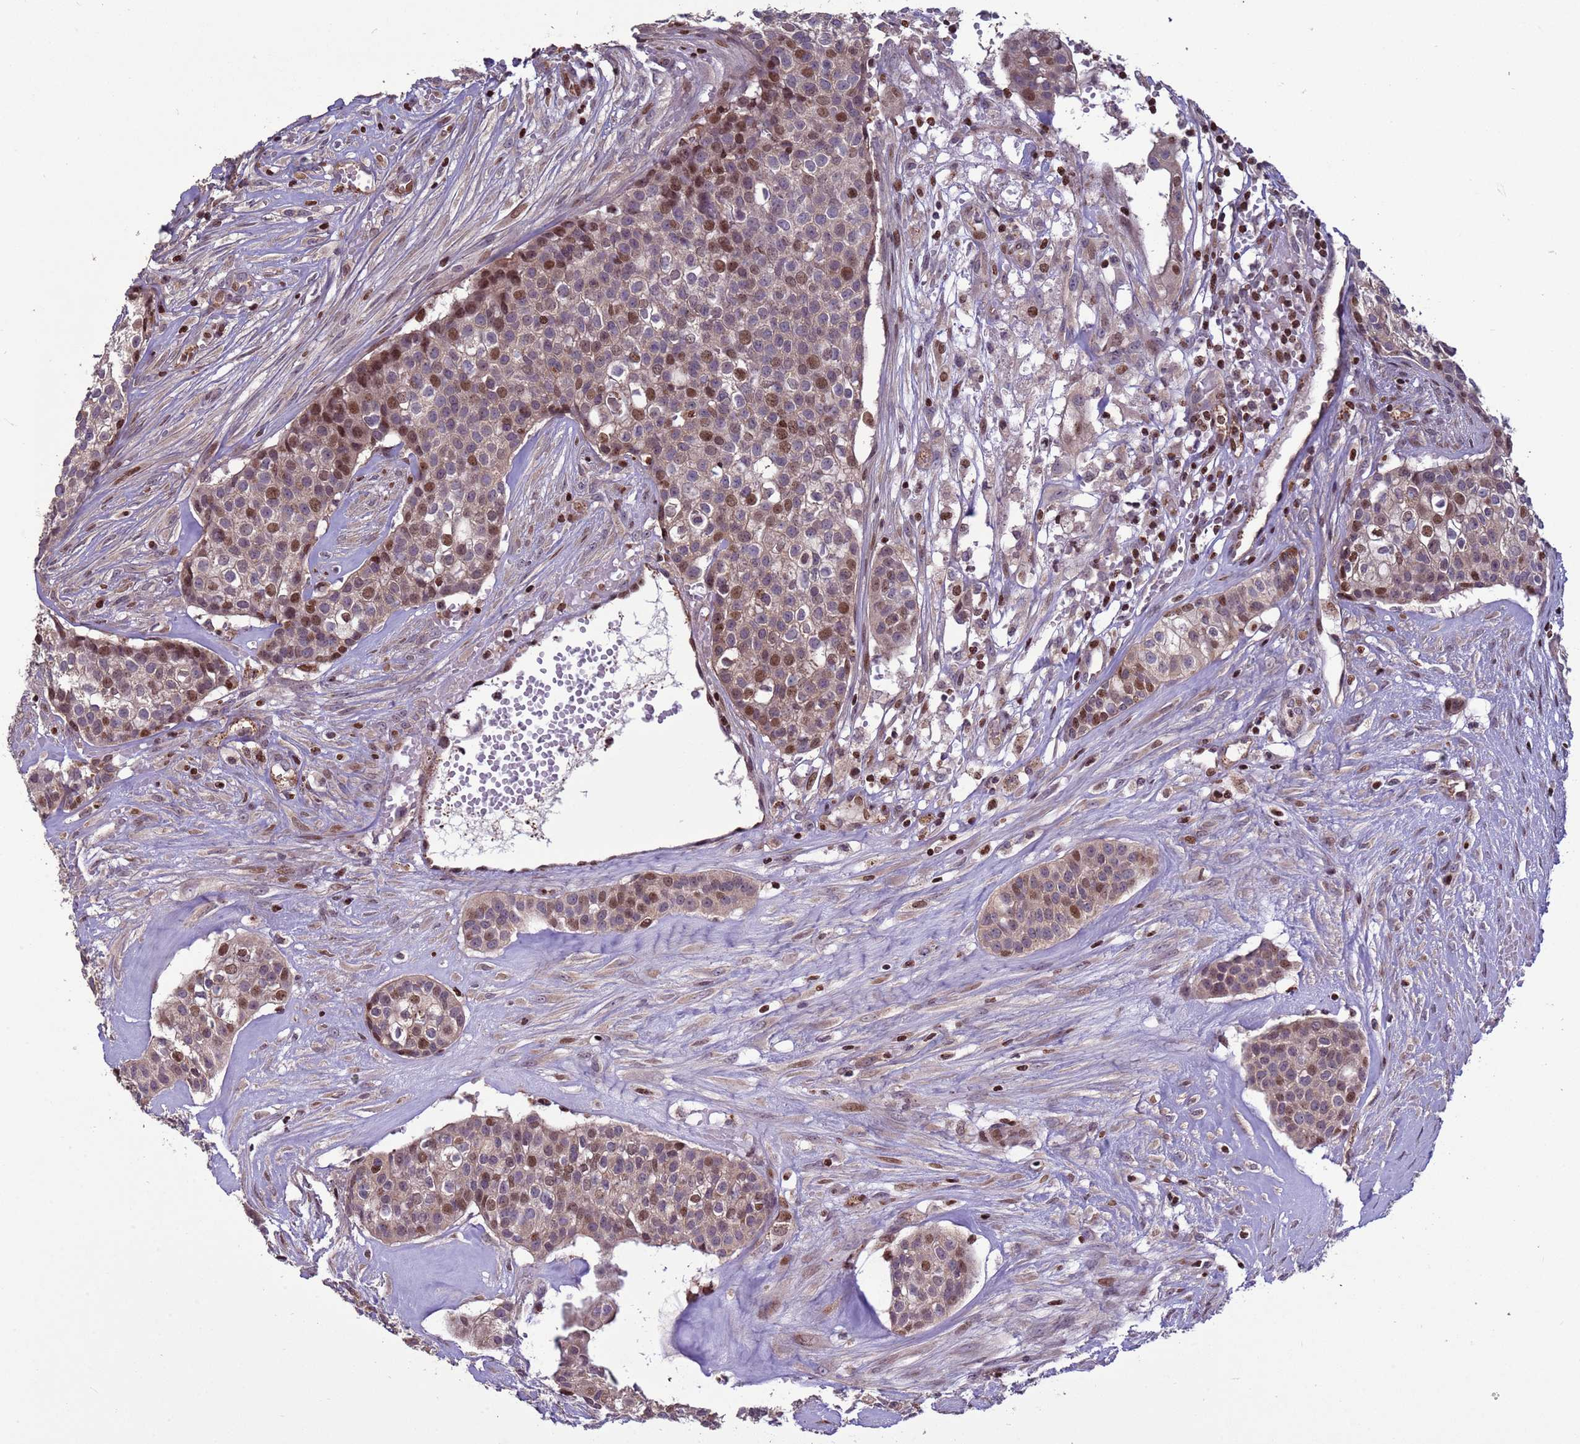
{"staining": {"intensity": "moderate", "quantity": "25%-75%", "location": "nuclear"}, "tissue": "head and neck cancer", "cell_type": "Tumor cells", "image_type": "cancer", "snomed": [{"axis": "morphology", "description": "Adenocarcinoma, NOS"}, {"axis": "topography", "description": "Head-Neck"}], "caption": "Immunohistochemical staining of human adenocarcinoma (head and neck) demonstrates medium levels of moderate nuclear staining in about 25%-75% of tumor cells.", "gene": "HGH1", "patient": {"sex": "male", "age": 81}}